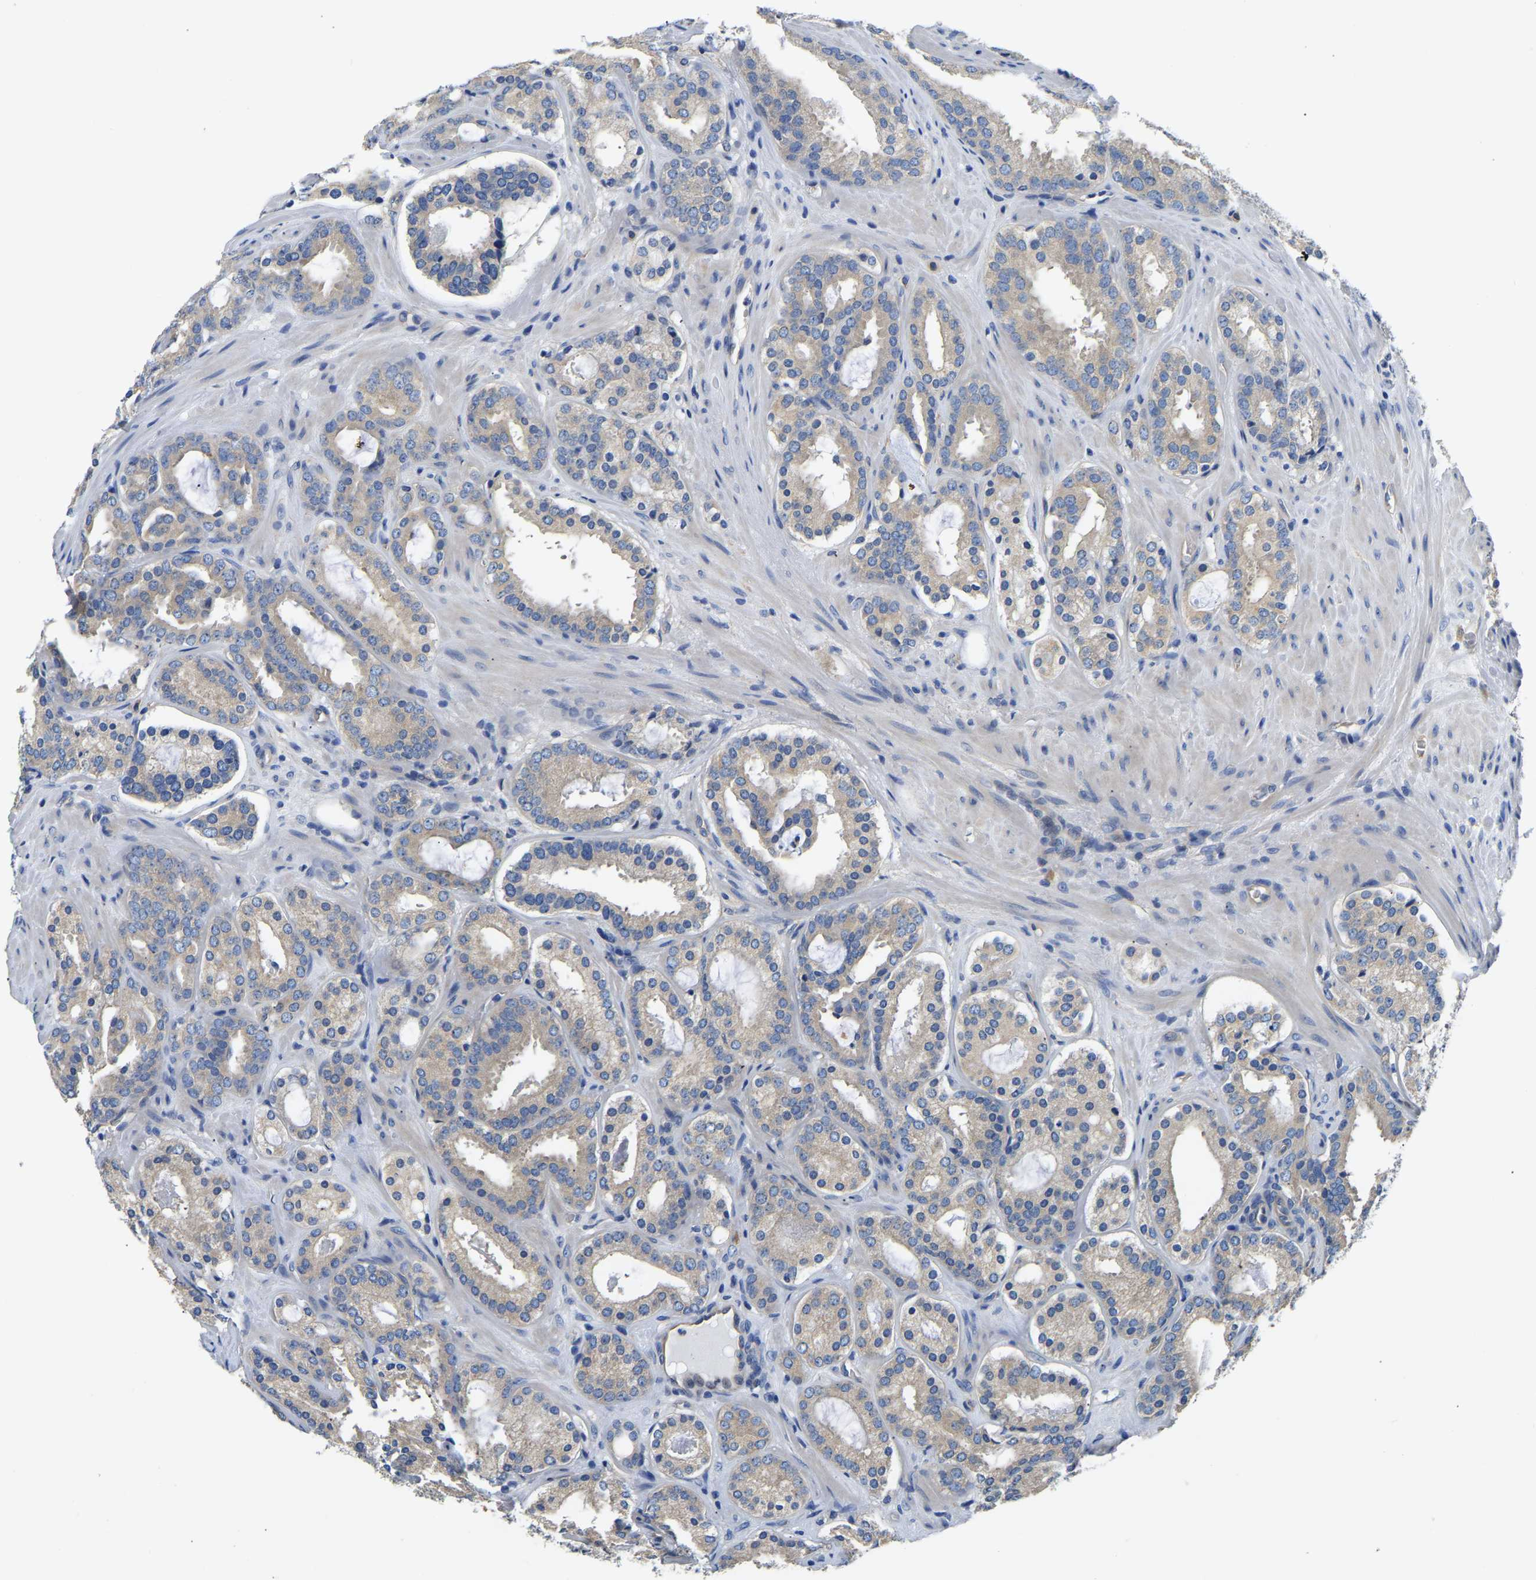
{"staining": {"intensity": "weak", "quantity": ">75%", "location": "cytoplasmic/membranous"}, "tissue": "prostate cancer", "cell_type": "Tumor cells", "image_type": "cancer", "snomed": [{"axis": "morphology", "description": "Adenocarcinoma, Low grade"}, {"axis": "topography", "description": "Prostate"}], "caption": "IHC micrograph of neoplastic tissue: prostate low-grade adenocarcinoma stained using immunohistochemistry (IHC) displays low levels of weak protein expression localized specifically in the cytoplasmic/membranous of tumor cells, appearing as a cytoplasmic/membranous brown color.", "gene": "CSDE1", "patient": {"sex": "male", "age": 69}}